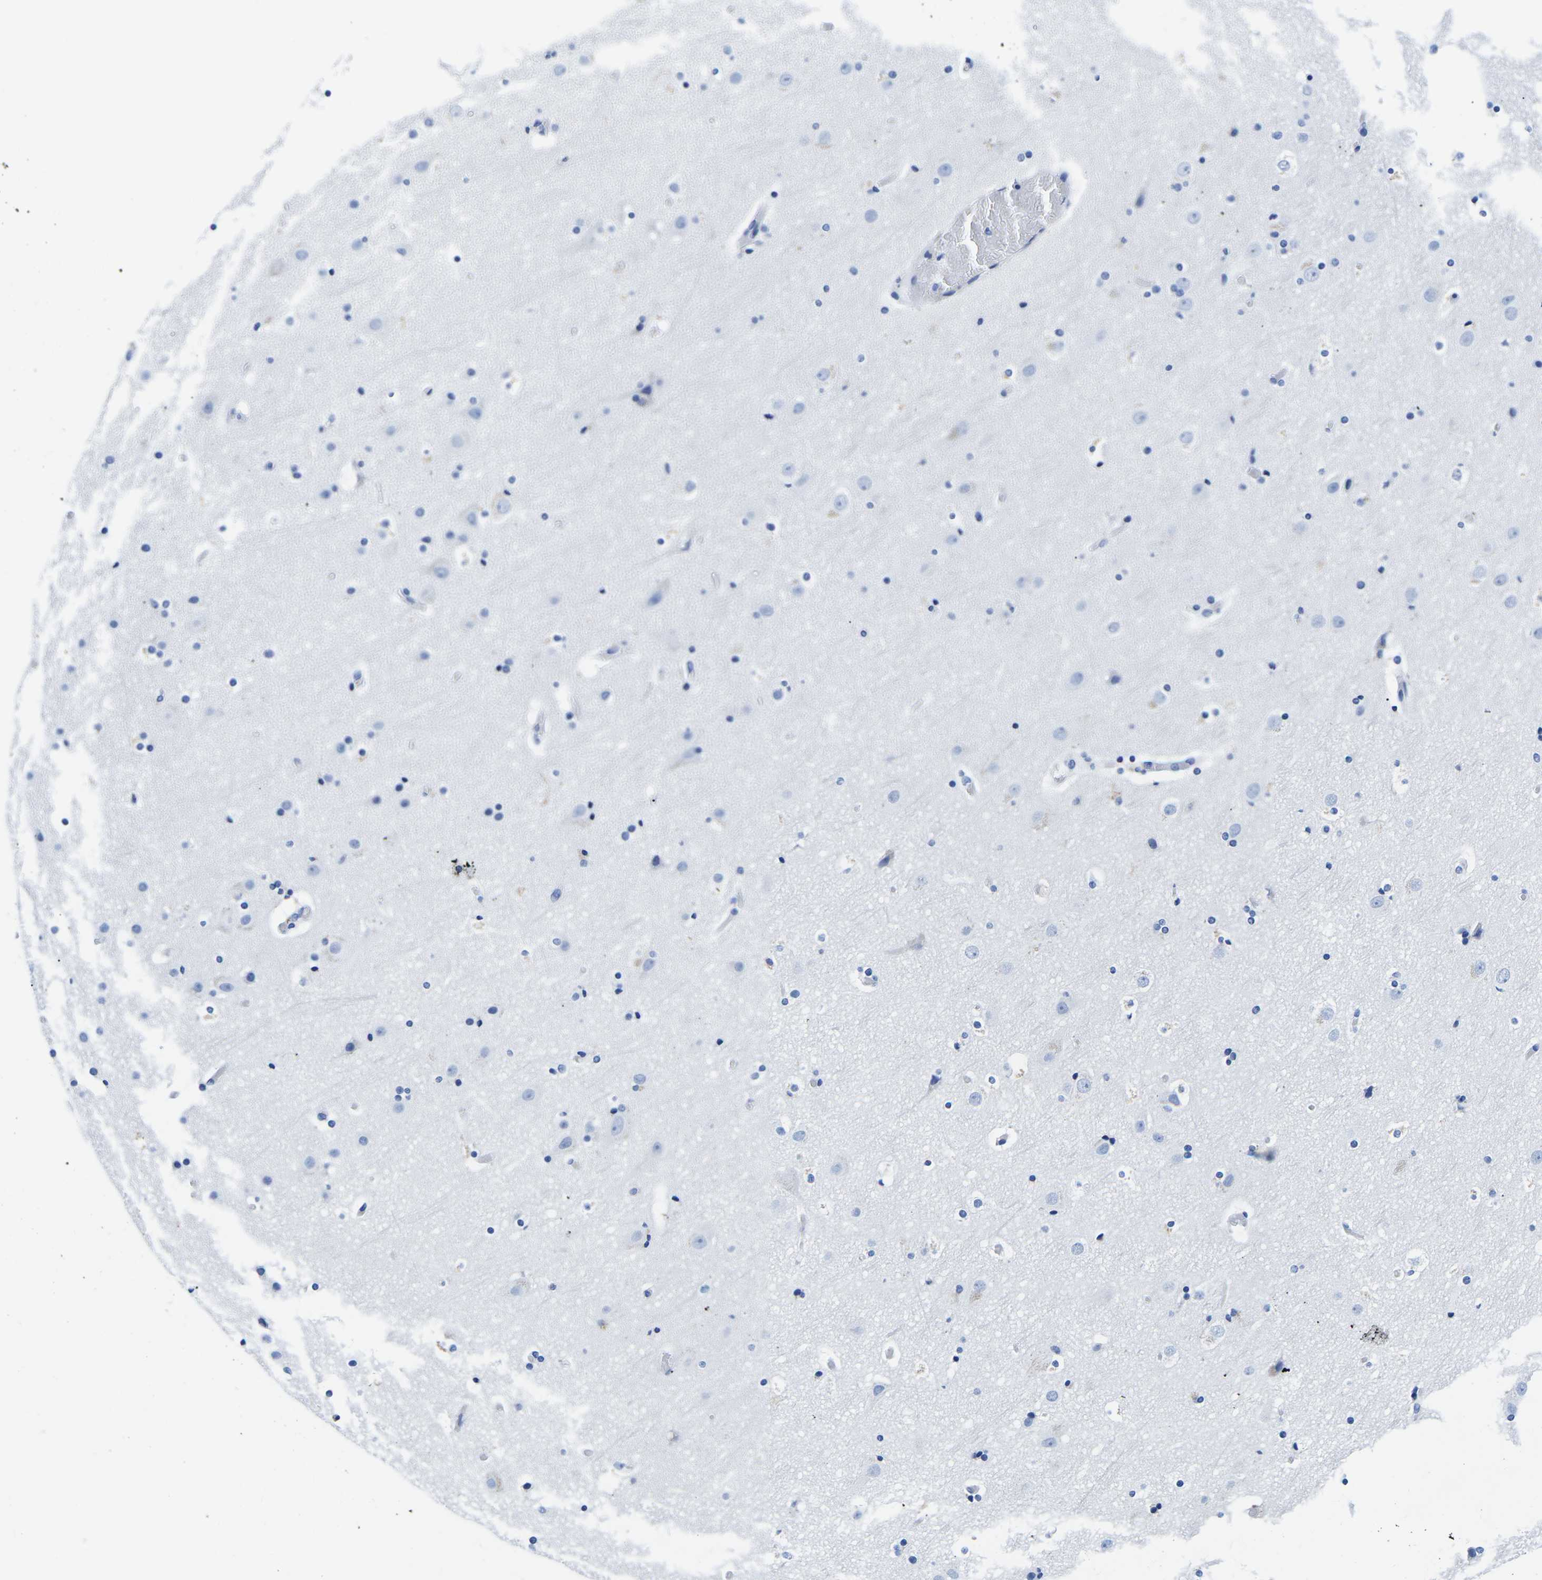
{"staining": {"intensity": "negative", "quantity": "none", "location": "none"}, "tissue": "cerebral cortex", "cell_type": "Endothelial cells", "image_type": "normal", "snomed": [{"axis": "morphology", "description": "Normal tissue, NOS"}, {"axis": "topography", "description": "Cerebral cortex"}], "caption": "Endothelial cells show no significant positivity in normal cerebral cortex. The staining was performed using DAB to visualize the protein expression in brown, while the nuclei were stained in blue with hematoxylin (Magnification: 20x).", "gene": "CYP1A2", "patient": {"sex": "male", "age": 57}}